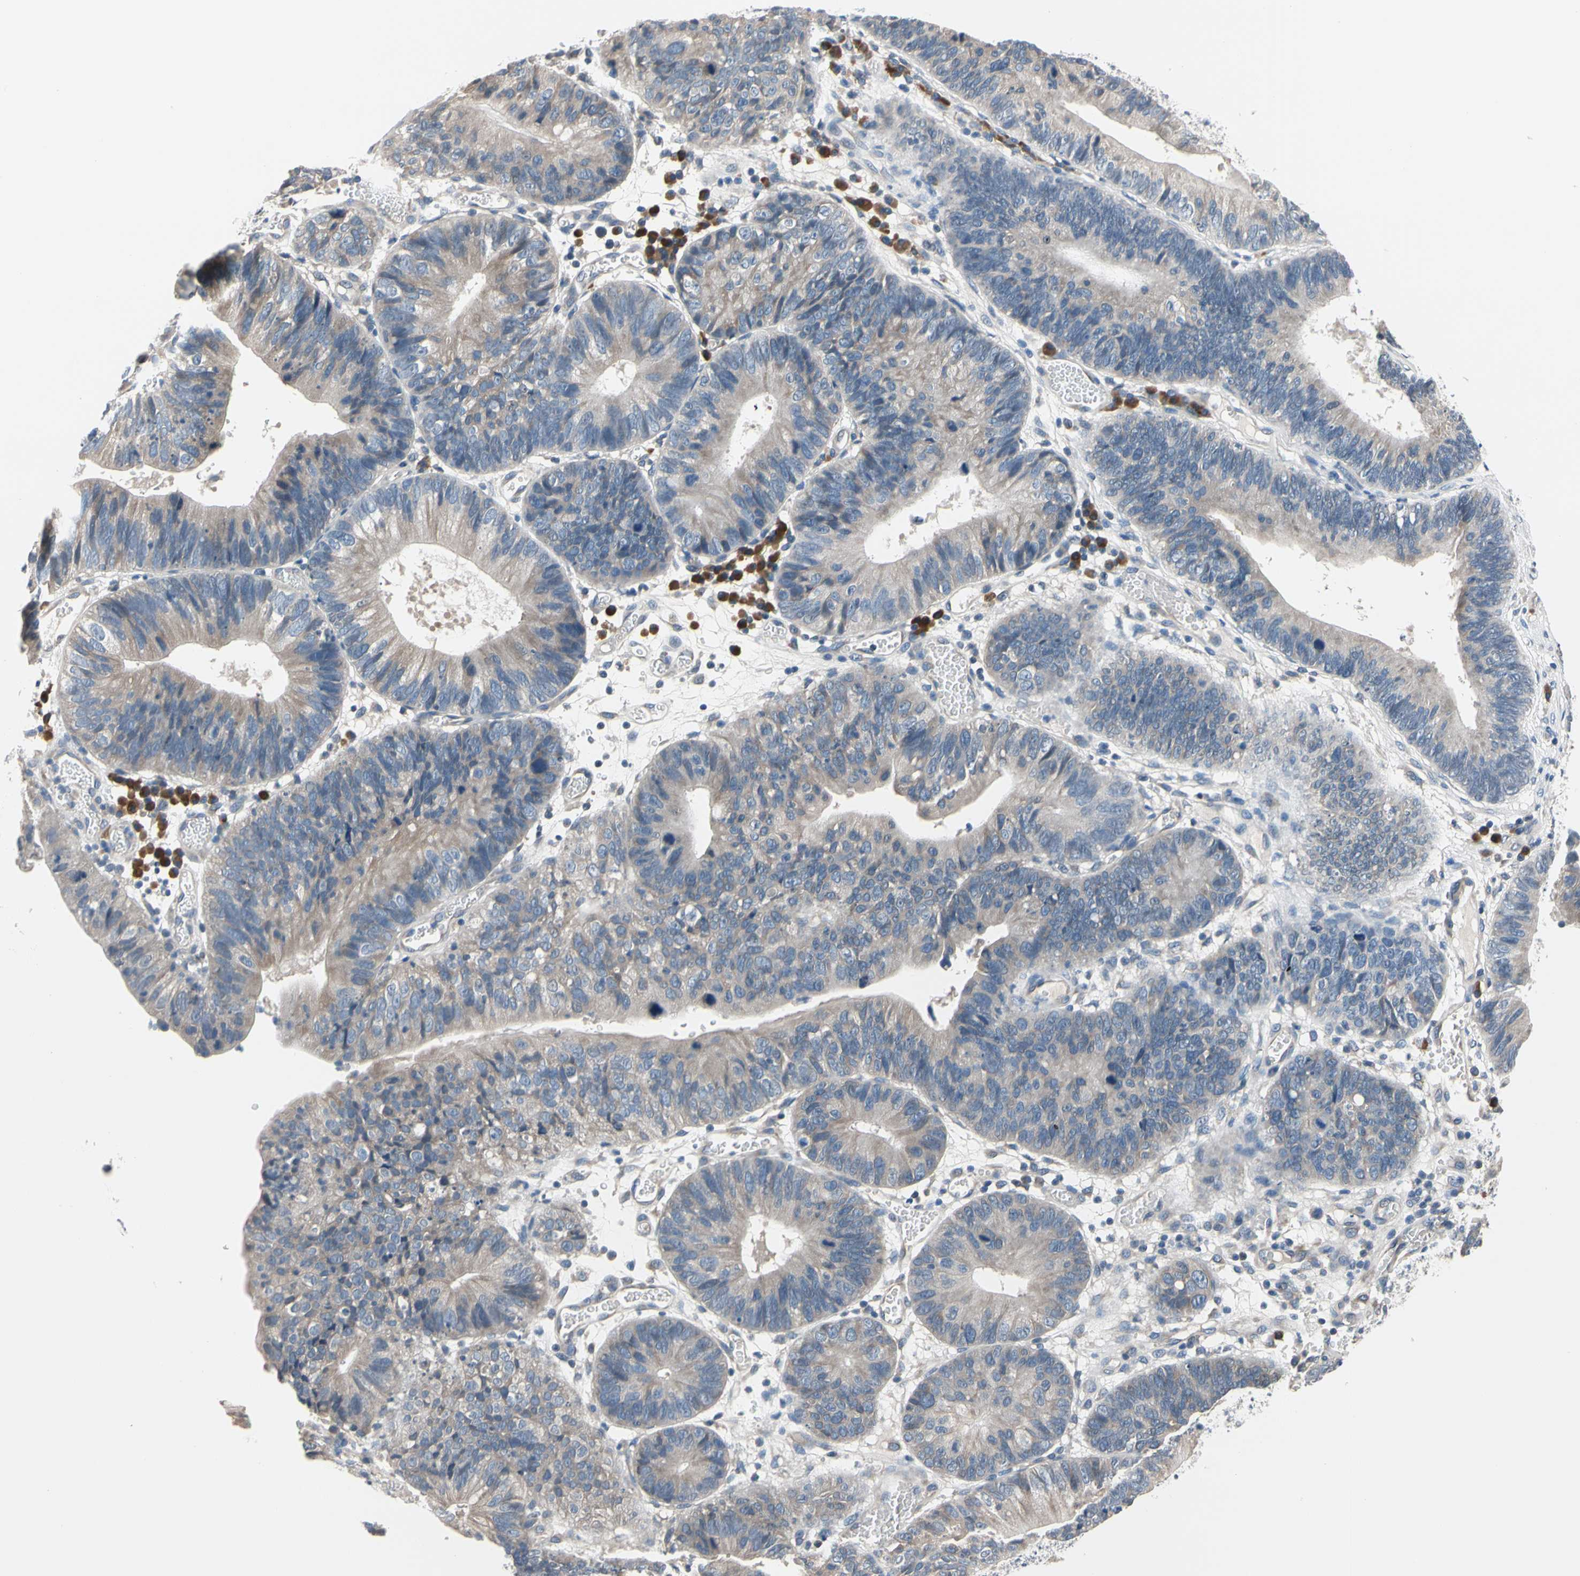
{"staining": {"intensity": "weak", "quantity": "25%-75%", "location": "cytoplasmic/membranous"}, "tissue": "stomach cancer", "cell_type": "Tumor cells", "image_type": "cancer", "snomed": [{"axis": "morphology", "description": "Adenocarcinoma, NOS"}, {"axis": "topography", "description": "Stomach"}], "caption": "Stomach adenocarcinoma stained with a protein marker exhibits weak staining in tumor cells.", "gene": "SELENOK", "patient": {"sex": "male", "age": 59}}